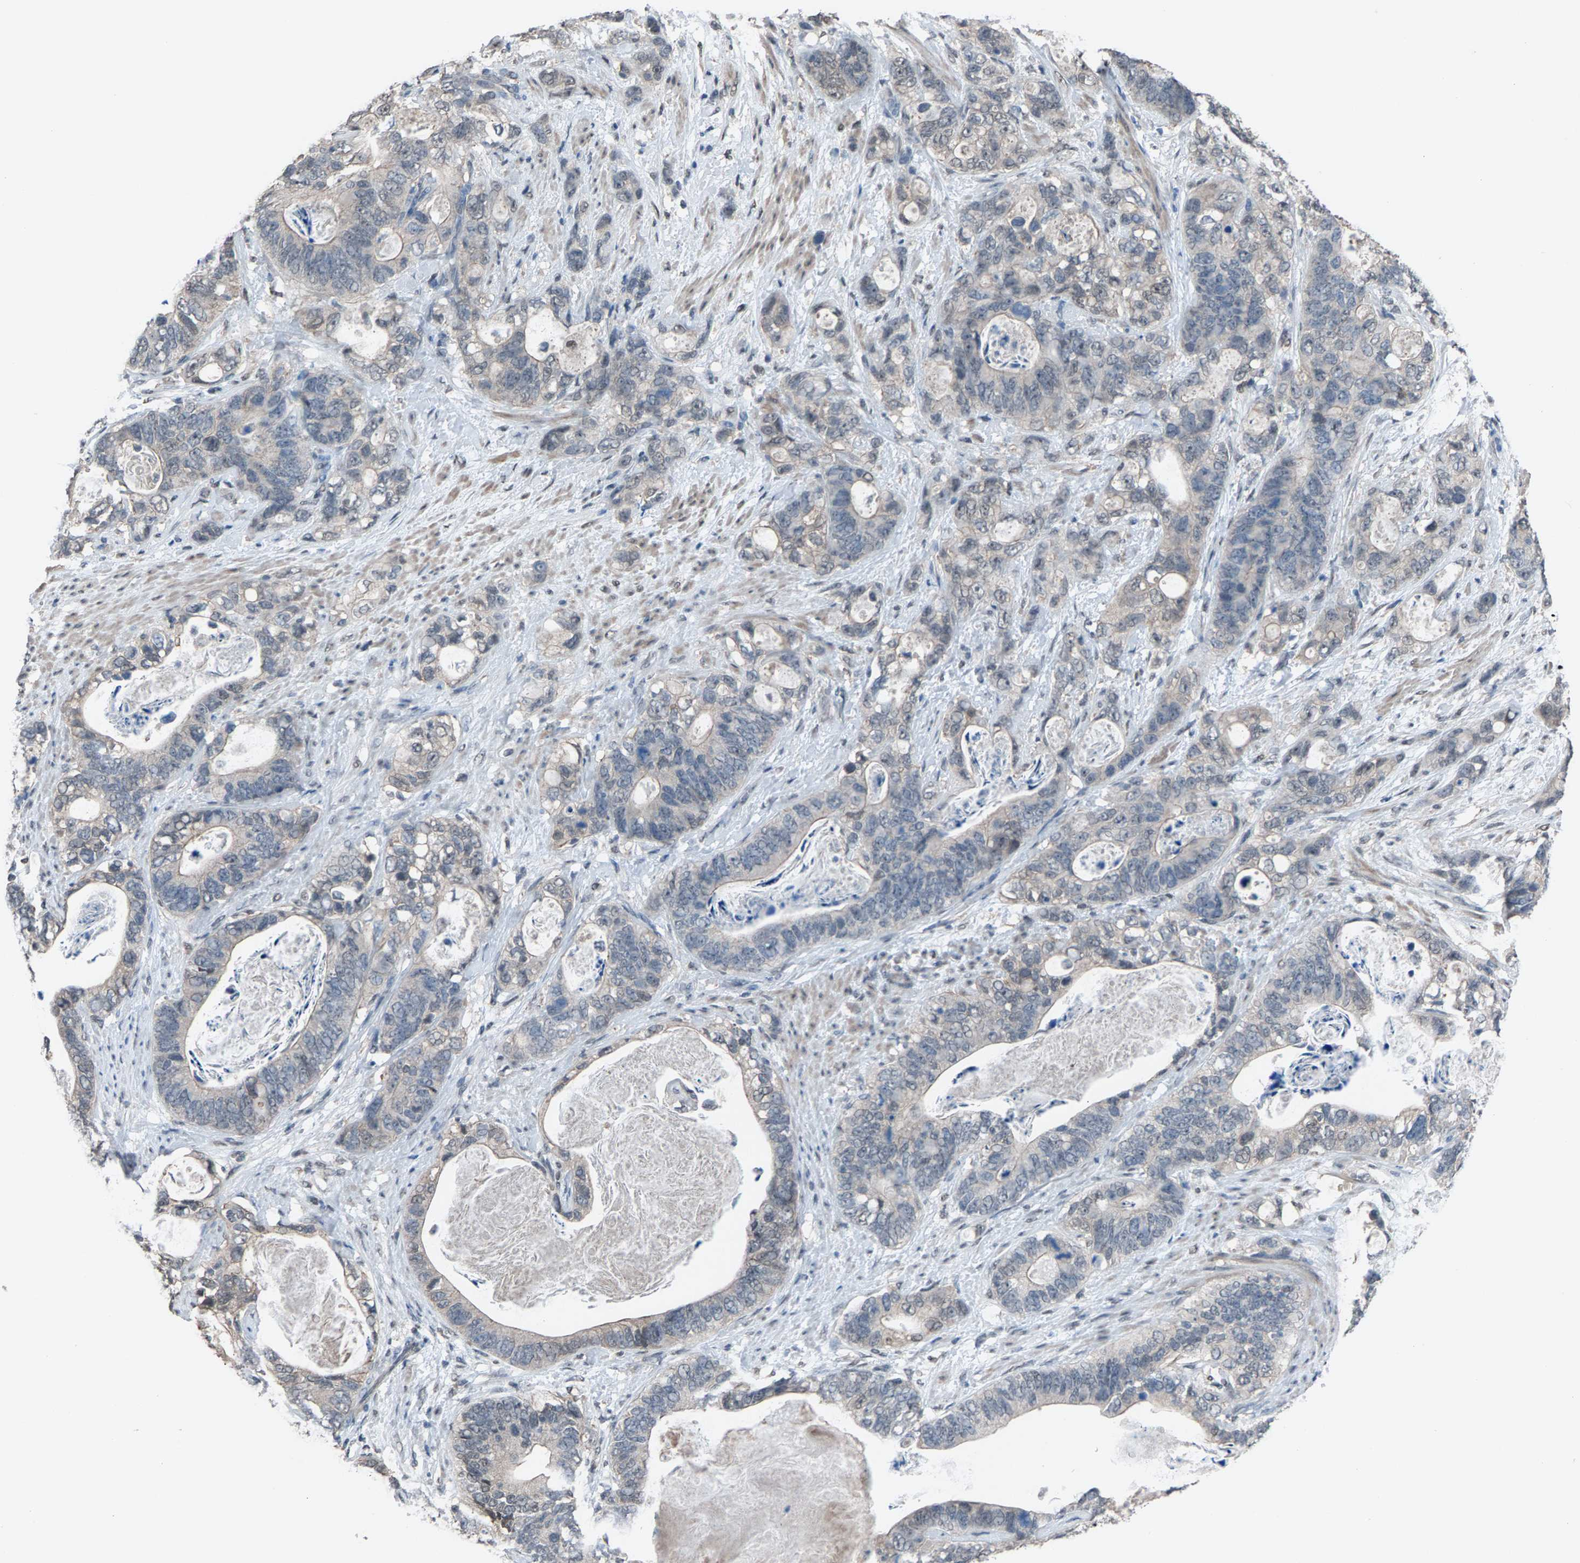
{"staining": {"intensity": "weak", "quantity": "<25%", "location": "nuclear"}, "tissue": "stomach cancer", "cell_type": "Tumor cells", "image_type": "cancer", "snomed": [{"axis": "morphology", "description": "Normal tissue, NOS"}, {"axis": "morphology", "description": "Adenocarcinoma, NOS"}, {"axis": "topography", "description": "Stomach"}], "caption": "There is no significant staining in tumor cells of stomach cancer (adenocarcinoma).", "gene": "ZNF276", "patient": {"sex": "female", "age": 89}}